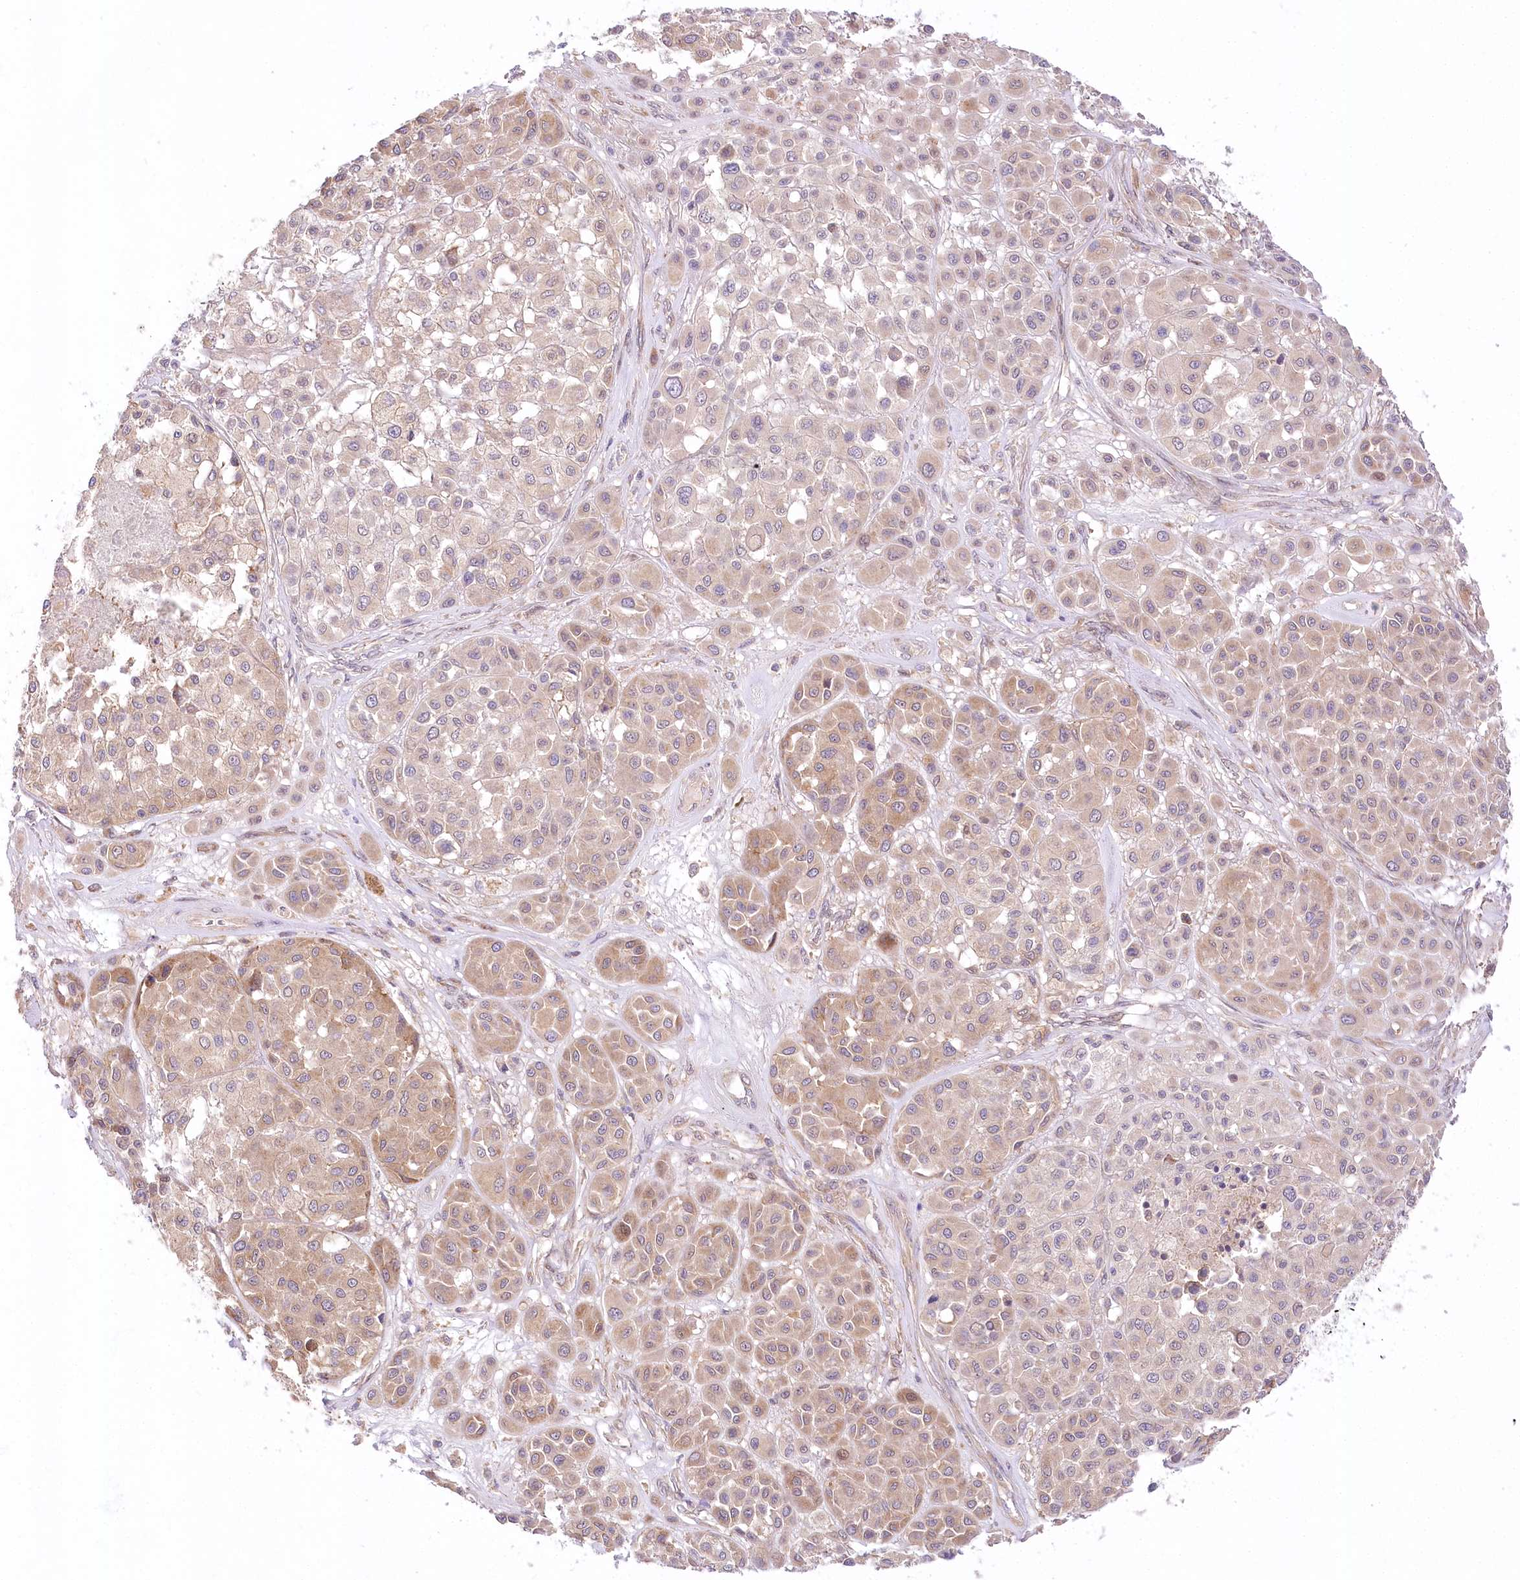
{"staining": {"intensity": "weak", "quantity": ">75%", "location": "cytoplasmic/membranous"}, "tissue": "melanoma", "cell_type": "Tumor cells", "image_type": "cancer", "snomed": [{"axis": "morphology", "description": "Malignant melanoma, Metastatic site"}, {"axis": "topography", "description": "Soft tissue"}], "caption": "Immunohistochemical staining of human malignant melanoma (metastatic site) reveals low levels of weak cytoplasmic/membranous protein staining in about >75% of tumor cells. (DAB IHC, brown staining for protein, blue staining for nuclei).", "gene": "PYROXD1", "patient": {"sex": "male", "age": 41}}